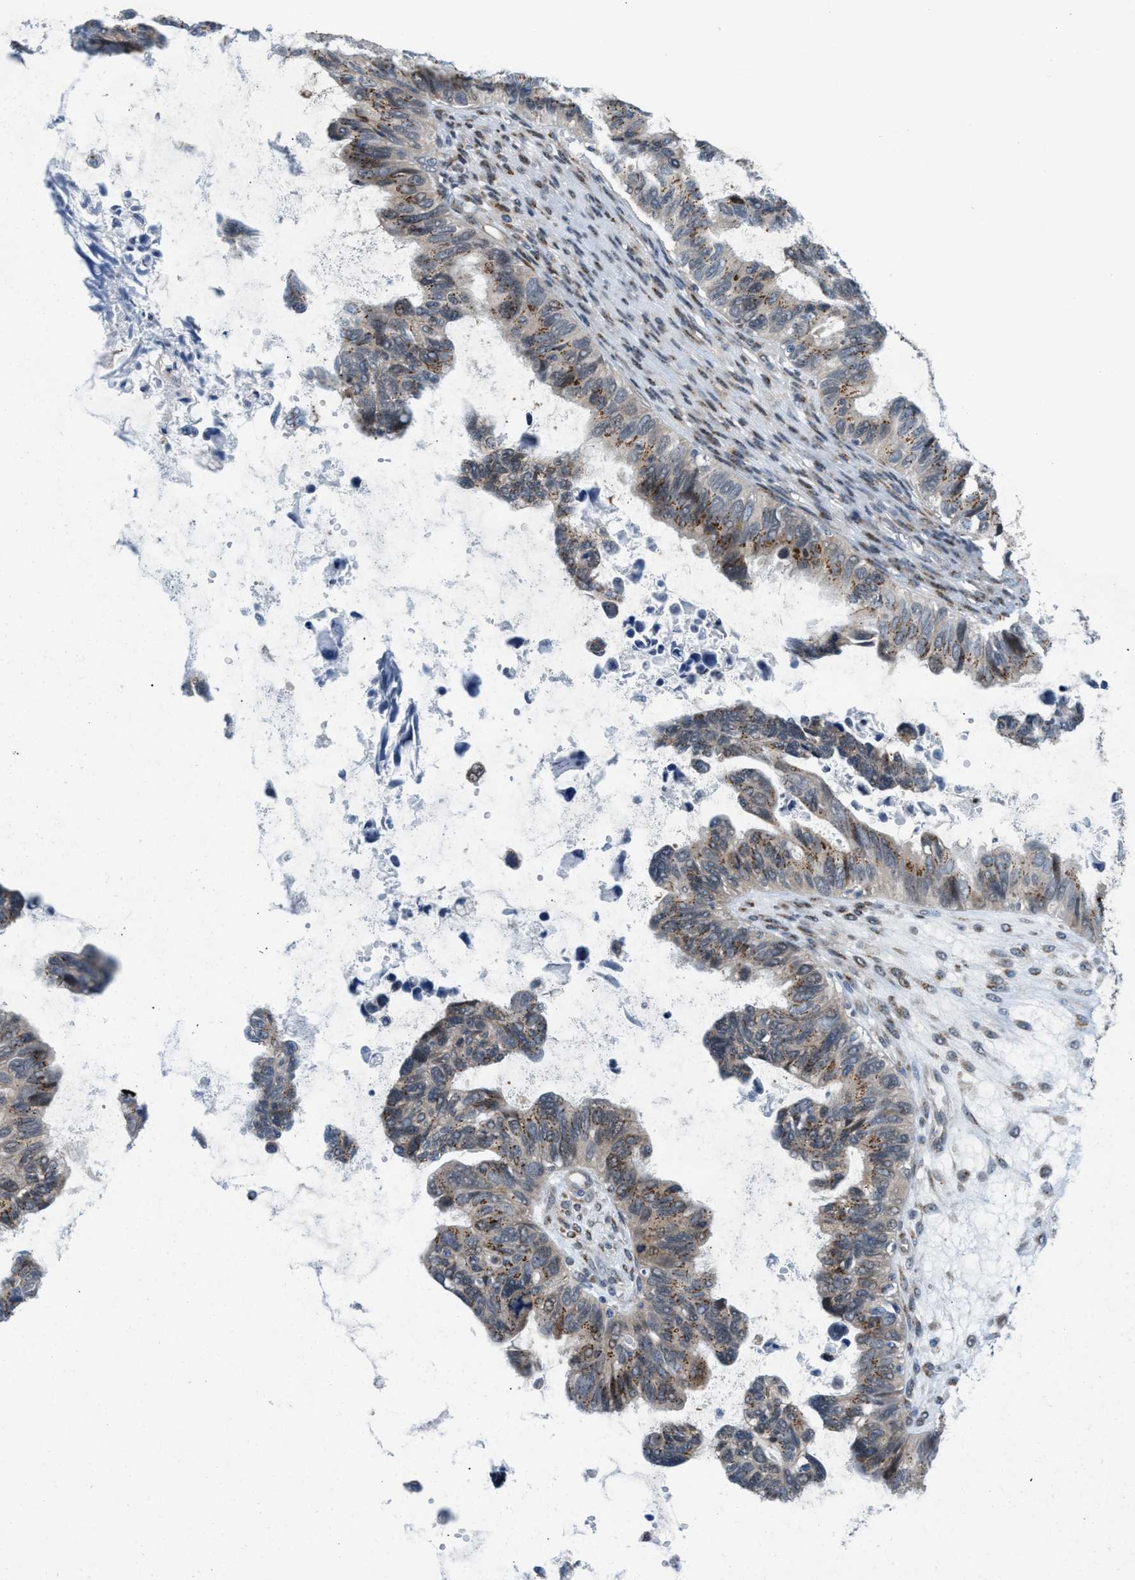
{"staining": {"intensity": "weak", "quantity": ">75%", "location": "cytoplasmic/membranous"}, "tissue": "ovarian cancer", "cell_type": "Tumor cells", "image_type": "cancer", "snomed": [{"axis": "morphology", "description": "Cystadenocarcinoma, serous, NOS"}, {"axis": "topography", "description": "Ovary"}], "caption": "Human ovarian cancer (serous cystadenocarcinoma) stained with a protein marker shows weak staining in tumor cells.", "gene": "SLC38A10", "patient": {"sex": "female", "age": 79}}